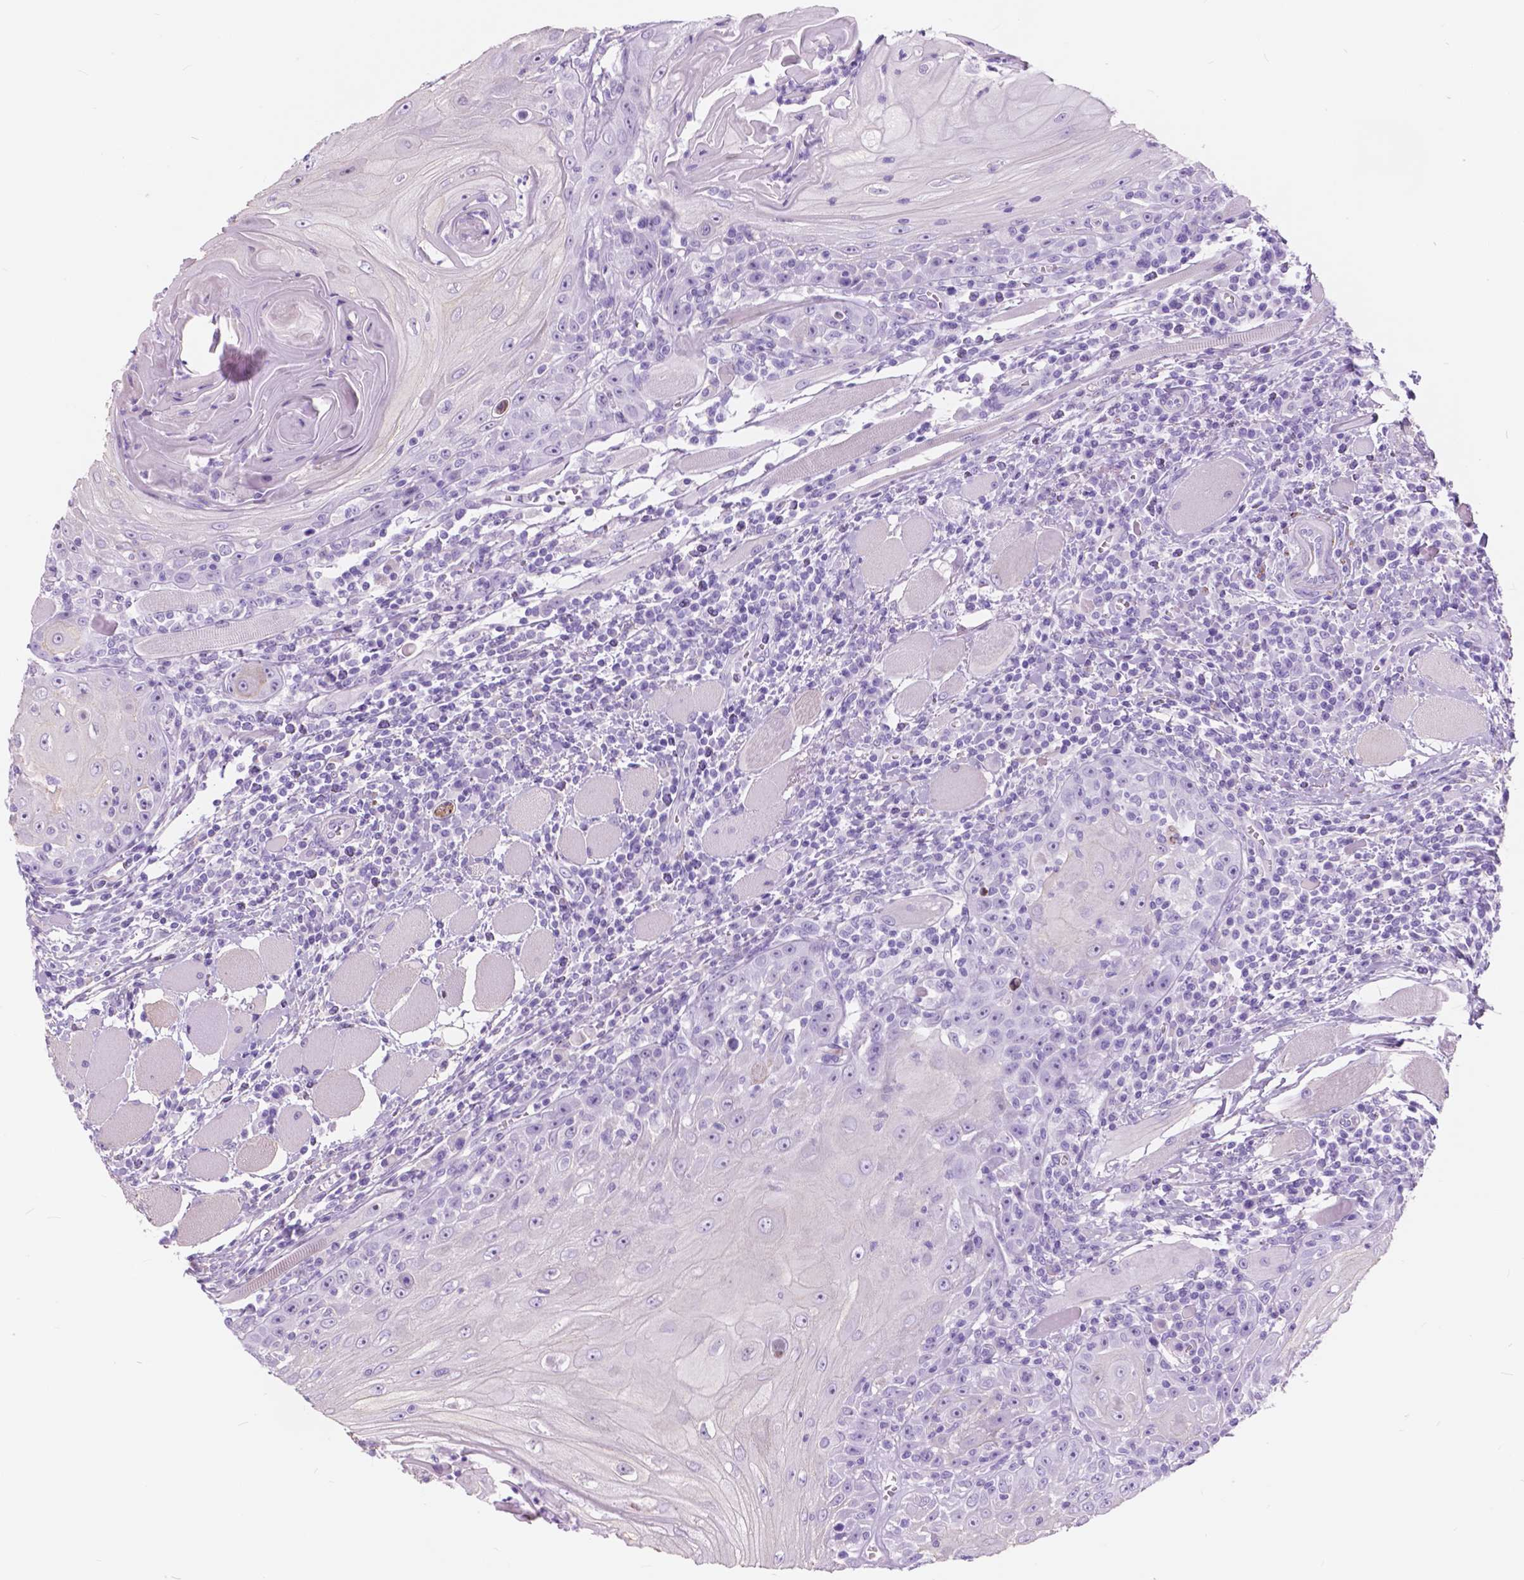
{"staining": {"intensity": "negative", "quantity": "none", "location": "none"}, "tissue": "head and neck cancer", "cell_type": "Tumor cells", "image_type": "cancer", "snomed": [{"axis": "morphology", "description": "Squamous cell carcinoma, NOS"}, {"axis": "topography", "description": "Head-Neck"}], "caption": "Head and neck squamous cell carcinoma was stained to show a protein in brown. There is no significant positivity in tumor cells. (IHC, brightfield microscopy, high magnification).", "gene": "FXYD2", "patient": {"sex": "male", "age": 52}}